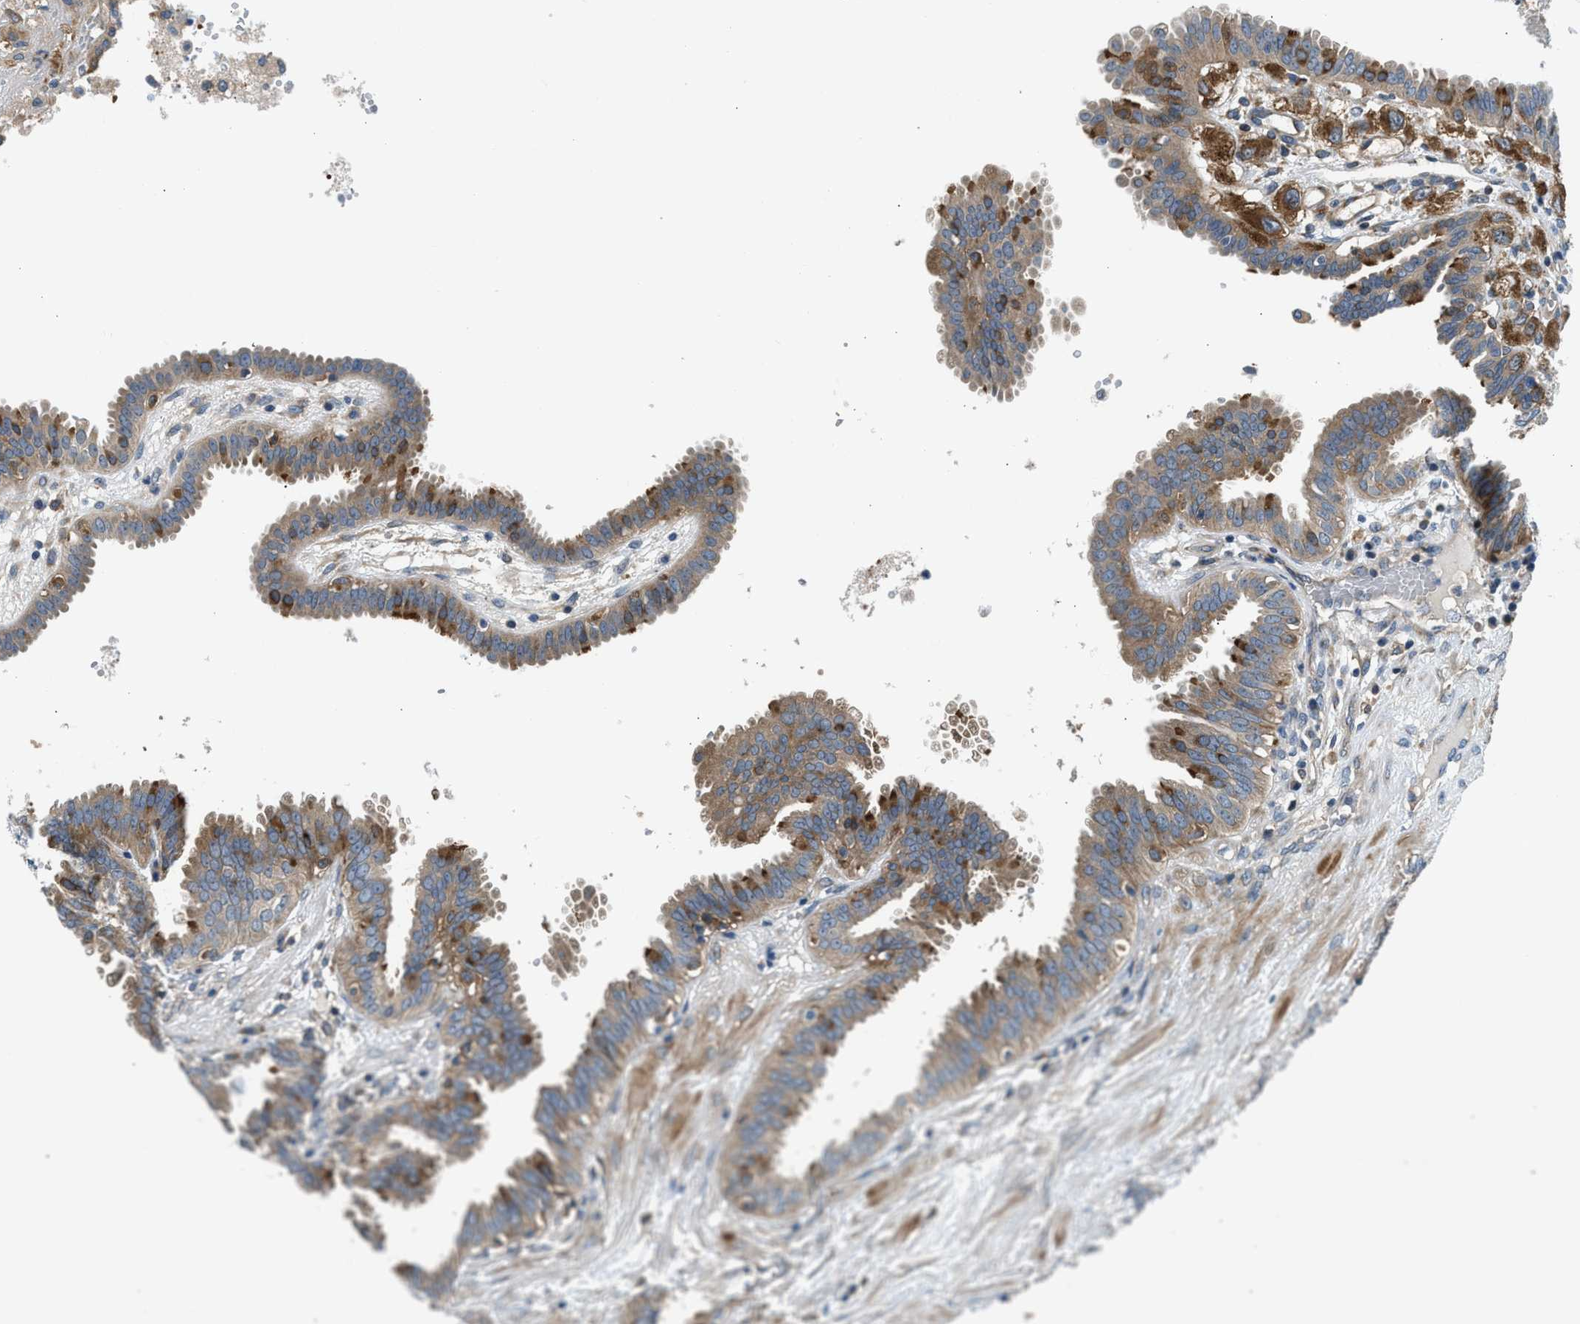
{"staining": {"intensity": "moderate", "quantity": ">75%", "location": "cytoplasmic/membranous"}, "tissue": "fallopian tube", "cell_type": "Glandular cells", "image_type": "normal", "snomed": [{"axis": "morphology", "description": "Normal tissue, NOS"}, {"axis": "topography", "description": "Fallopian tube"}, {"axis": "topography", "description": "Placenta"}], "caption": "Immunohistochemistry (IHC) micrograph of benign human fallopian tube stained for a protein (brown), which shows medium levels of moderate cytoplasmic/membranous expression in about >75% of glandular cells.", "gene": "LPIN2", "patient": {"sex": "female", "age": 32}}